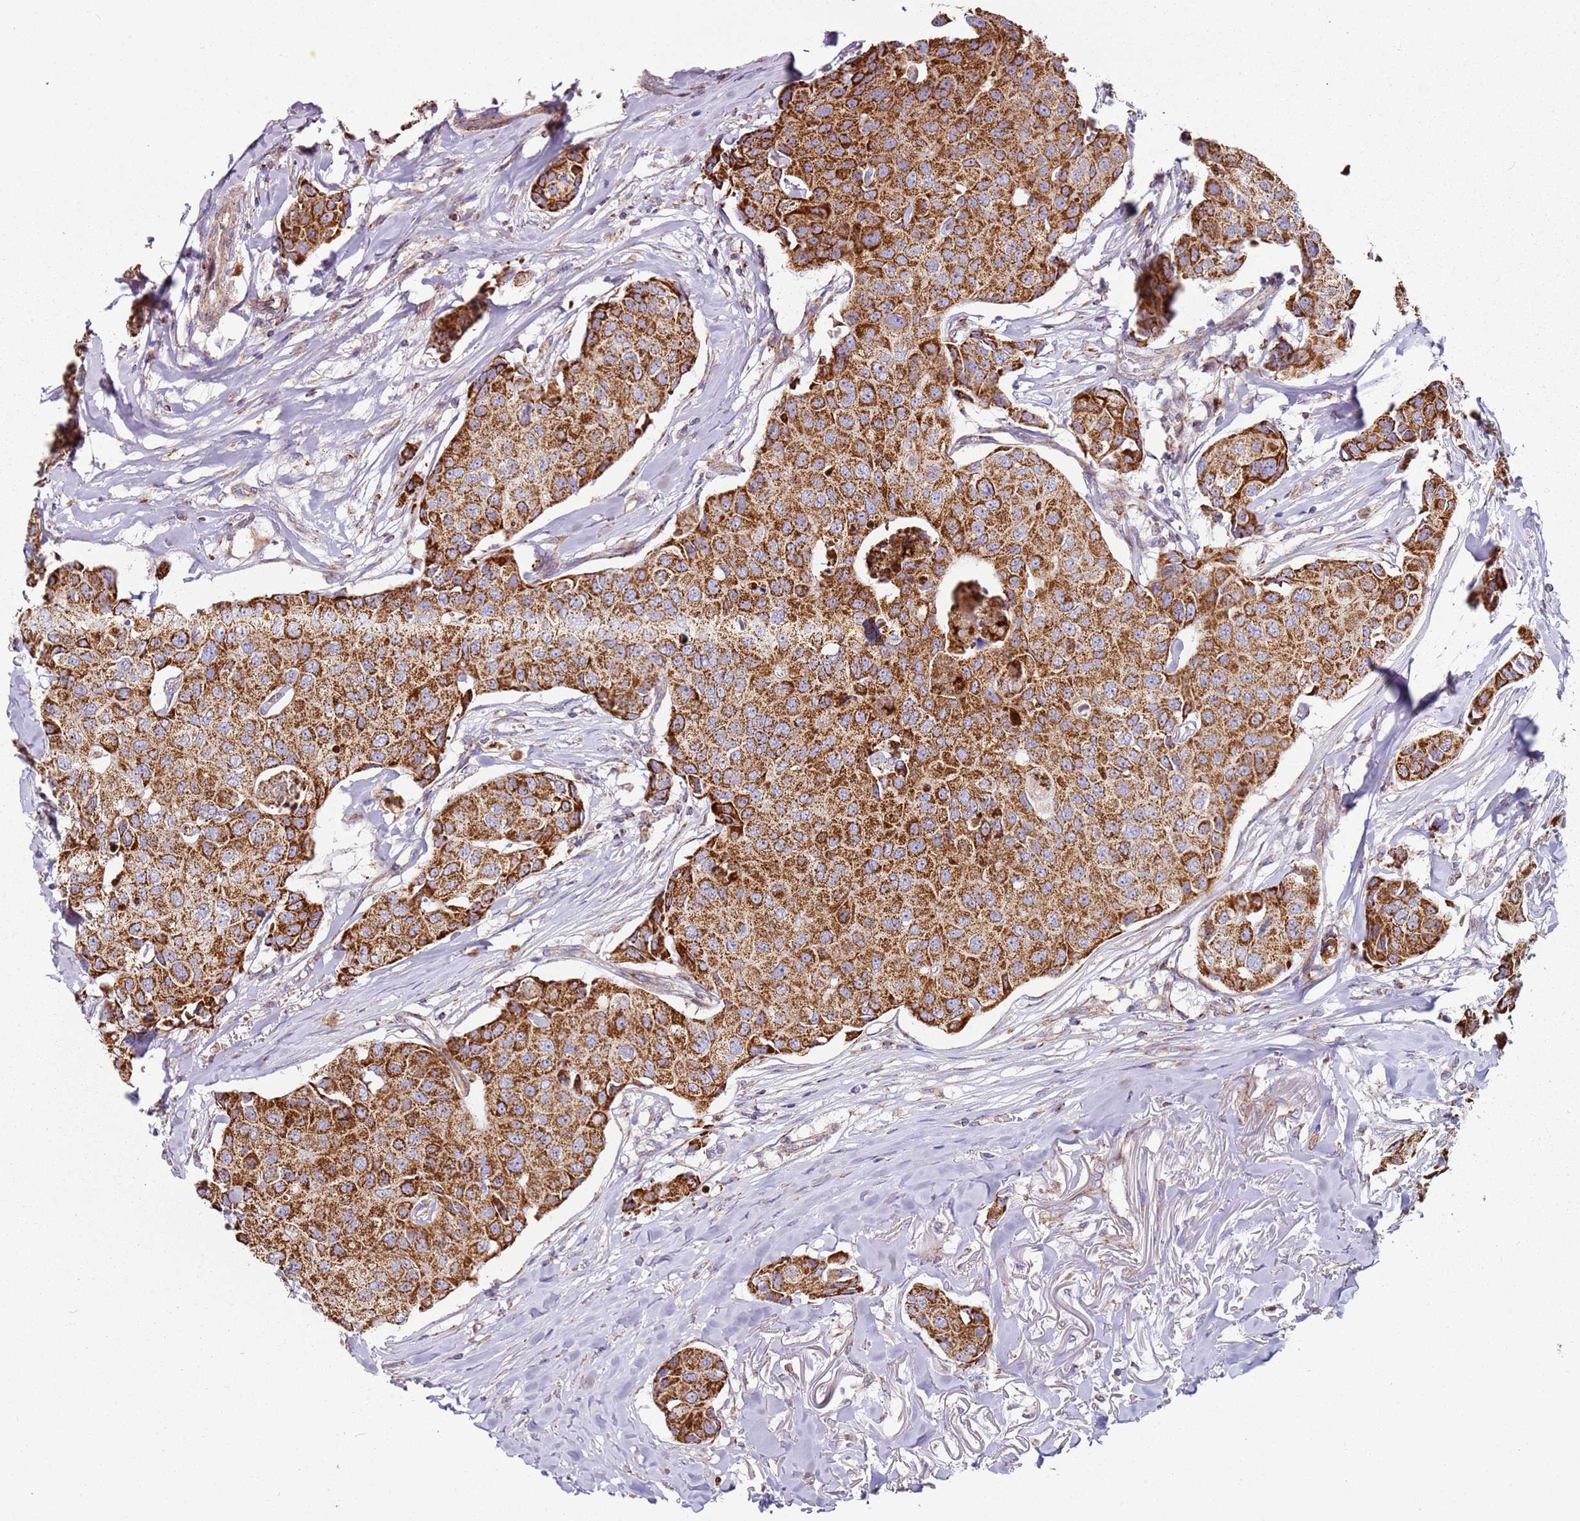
{"staining": {"intensity": "strong", "quantity": ">75%", "location": "cytoplasmic/membranous"}, "tissue": "breast cancer", "cell_type": "Tumor cells", "image_type": "cancer", "snomed": [{"axis": "morphology", "description": "Duct carcinoma"}, {"axis": "topography", "description": "Breast"}], "caption": "A brown stain labels strong cytoplasmic/membranous staining of a protein in human breast invasive ductal carcinoma tumor cells. Using DAB (brown) and hematoxylin (blue) stains, captured at high magnification using brightfield microscopy.", "gene": "ALS2", "patient": {"sex": "female", "age": 80}}